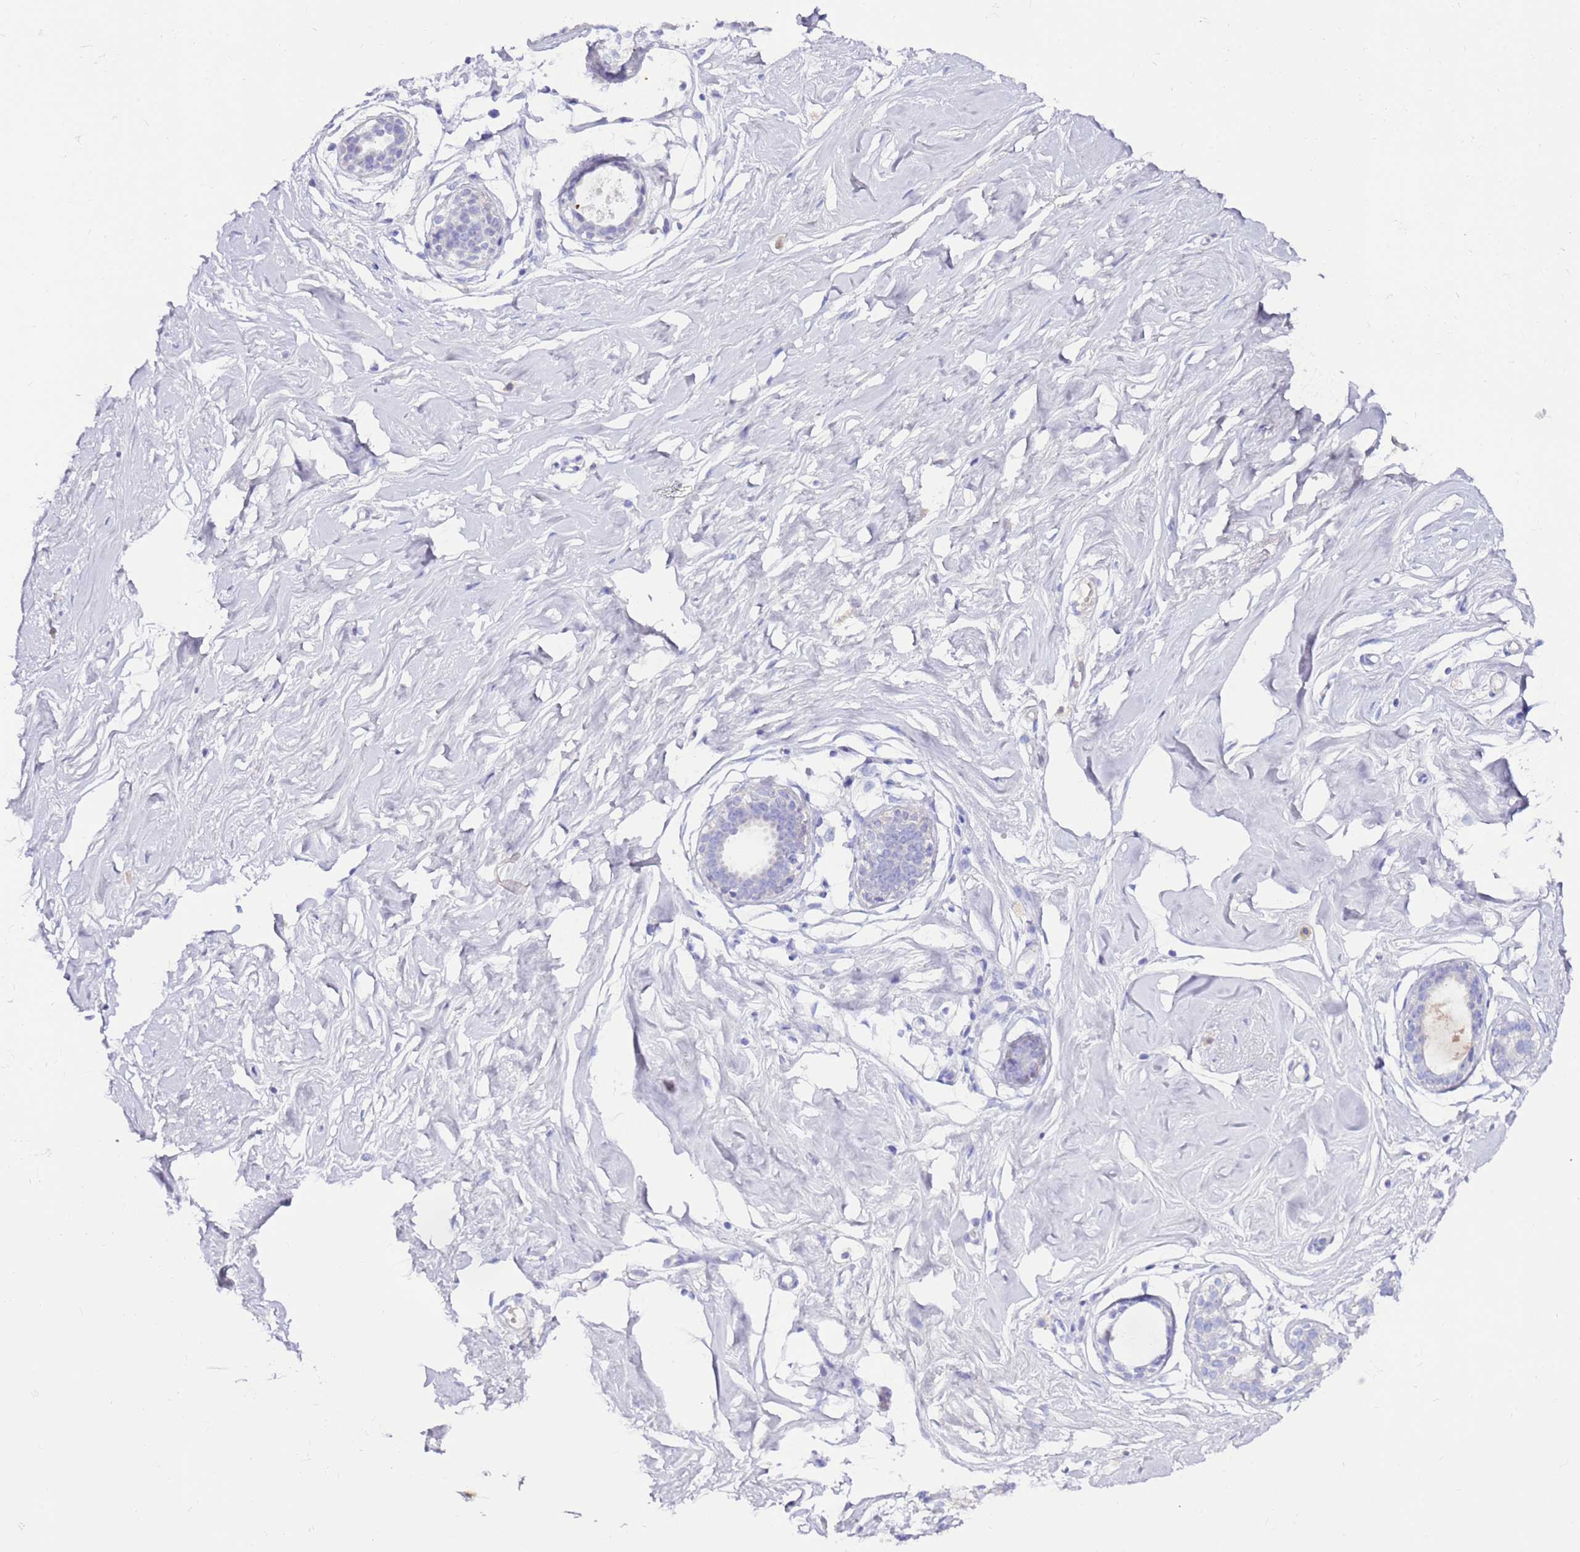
{"staining": {"intensity": "negative", "quantity": "none", "location": "none"}, "tissue": "breast", "cell_type": "Adipocytes", "image_type": "normal", "snomed": [{"axis": "morphology", "description": "Normal tissue, NOS"}, {"axis": "morphology", "description": "Adenoma, NOS"}, {"axis": "topography", "description": "Breast"}], "caption": "The immunohistochemistry histopathology image has no significant positivity in adipocytes of breast.", "gene": "EVPLL", "patient": {"sex": "female", "age": 23}}